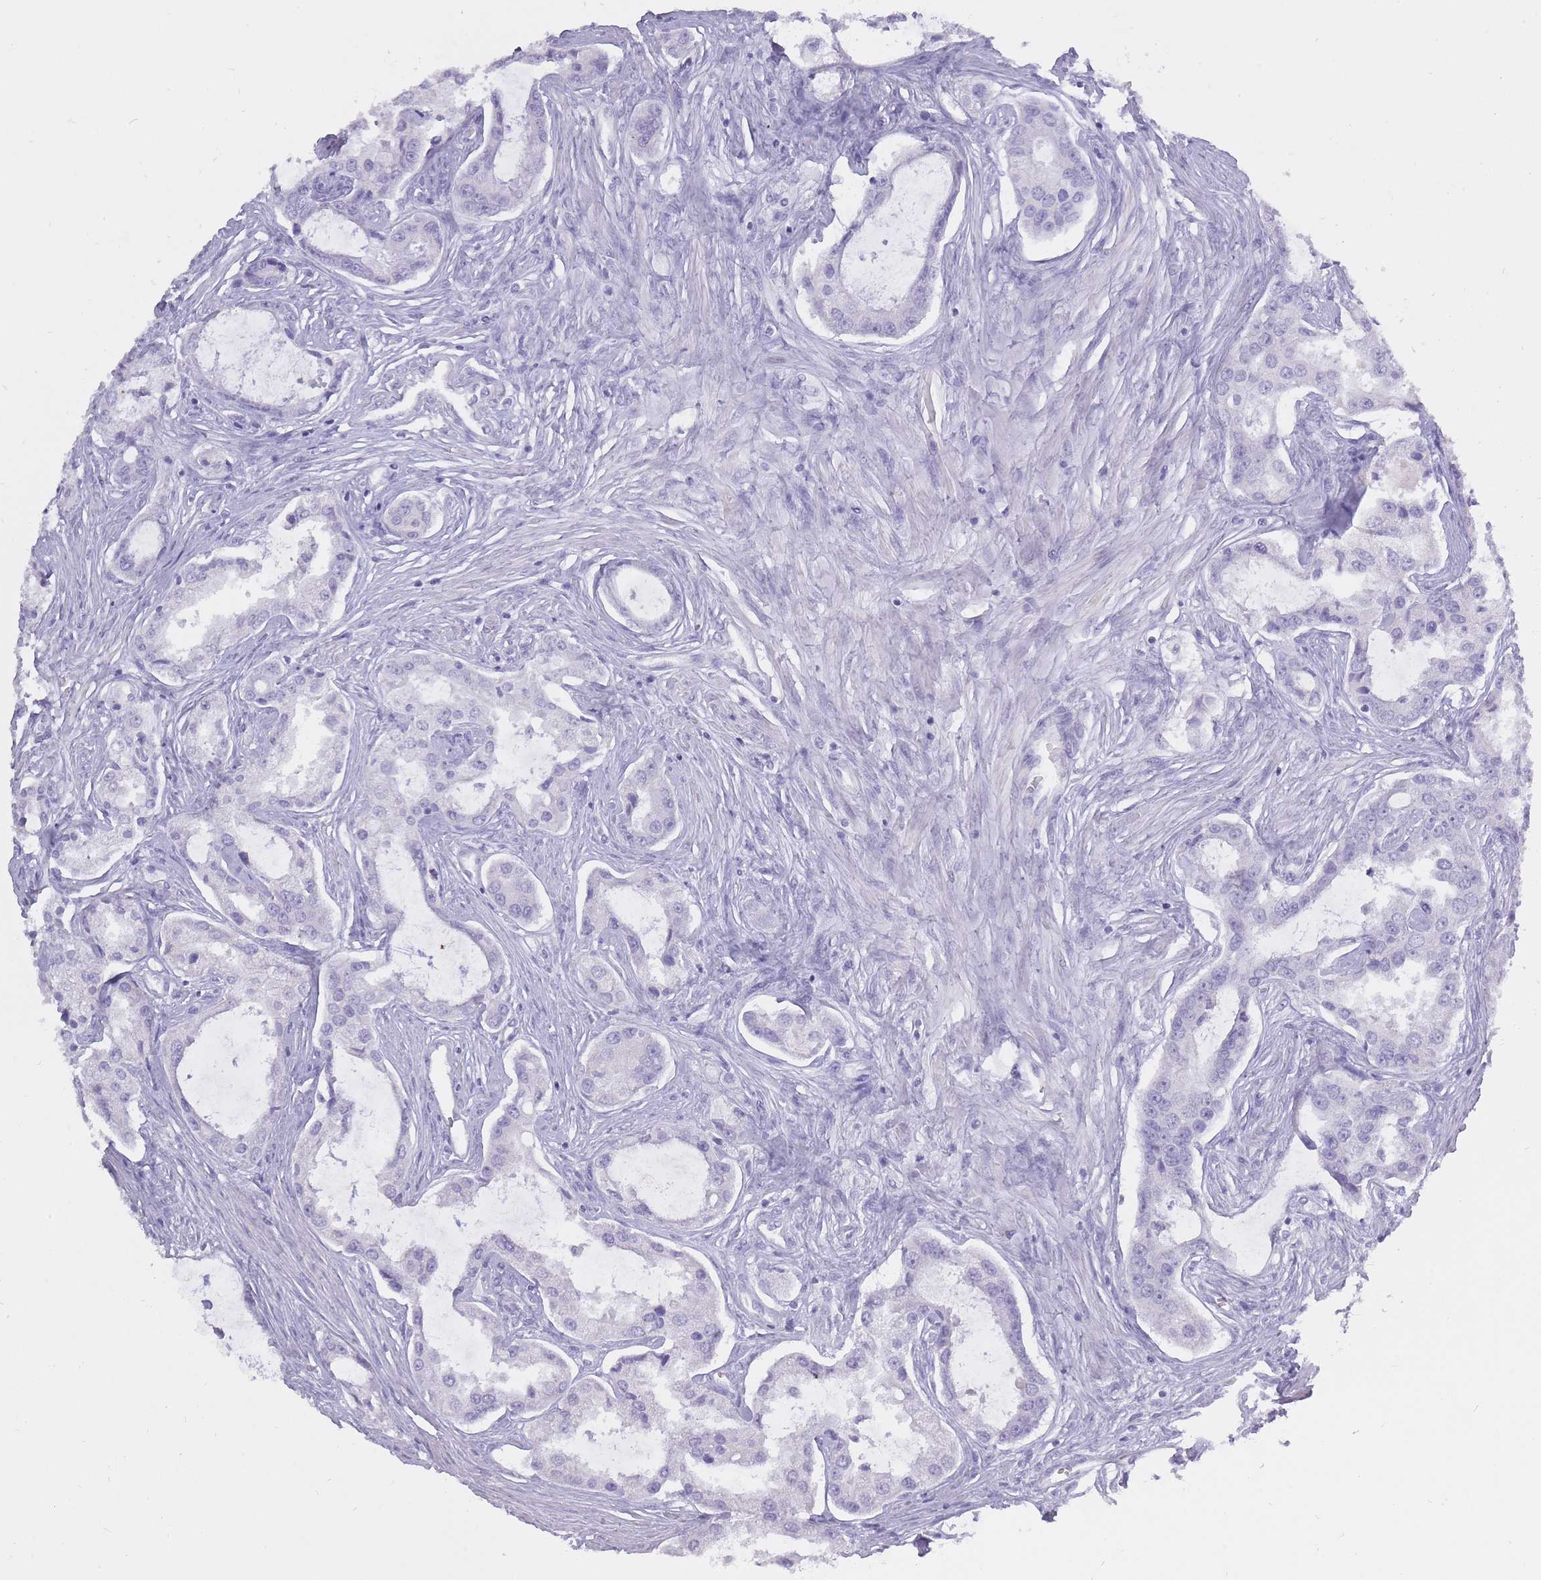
{"staining": {"intensity": "negative", "quantity": "none", "location": "none"}, "tissue": "prostate cancer", "cell_type": "Tumor cells", "image_type": "cancer", "snomed": [{"axis": "morphology", "description": "Adenocarcinoma, Low grade"}, {"axis": "topography", "description": "Prostate"}], "caption": "DAB (3,3'-diaminobenzidine) immunohistochemical staining of human prostate cancer exhibits no significant staining in tumor cells.", "gene": "BDKRB2", "patient": {"sex": "male", "age": 68}}